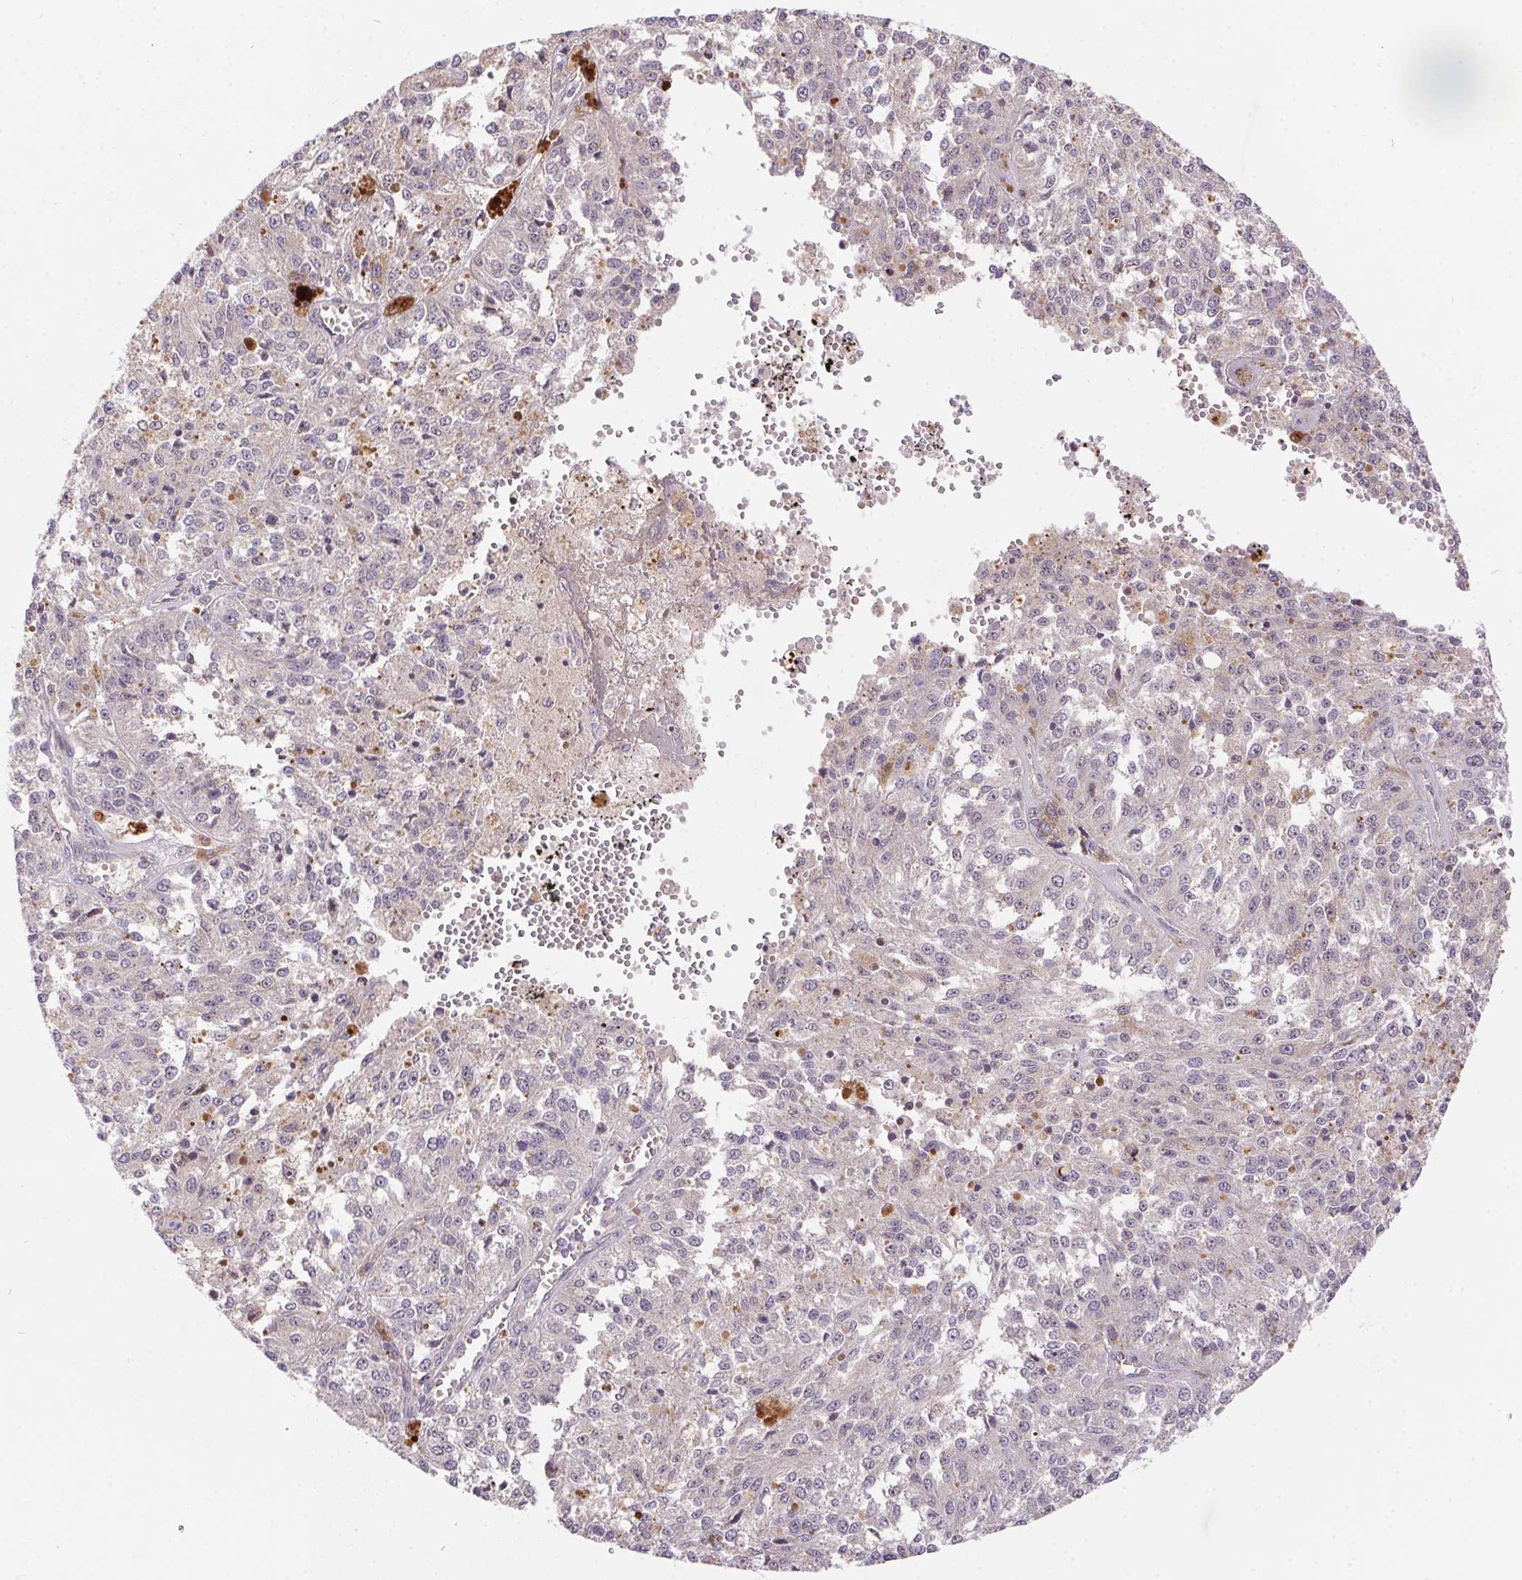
{"staining": {"intensity": "negative", "quantity": "none", "location": "none"}, "tissue": "melanoma", "cell_type": "Tumor cells", "image_type": "cancer", "snomed": [{"axis": "morphology", "description": "Malignant melanoma, Metastatic site"}, {"axis": "topography", "description": "Lymph node"}], "caption": "This is a micrograph of immunohistochemistry staining of melanoma, which shows no staining in tumor cells.", "gene": "NUDT16", "patient": {"sex": "female", "age": 64}}